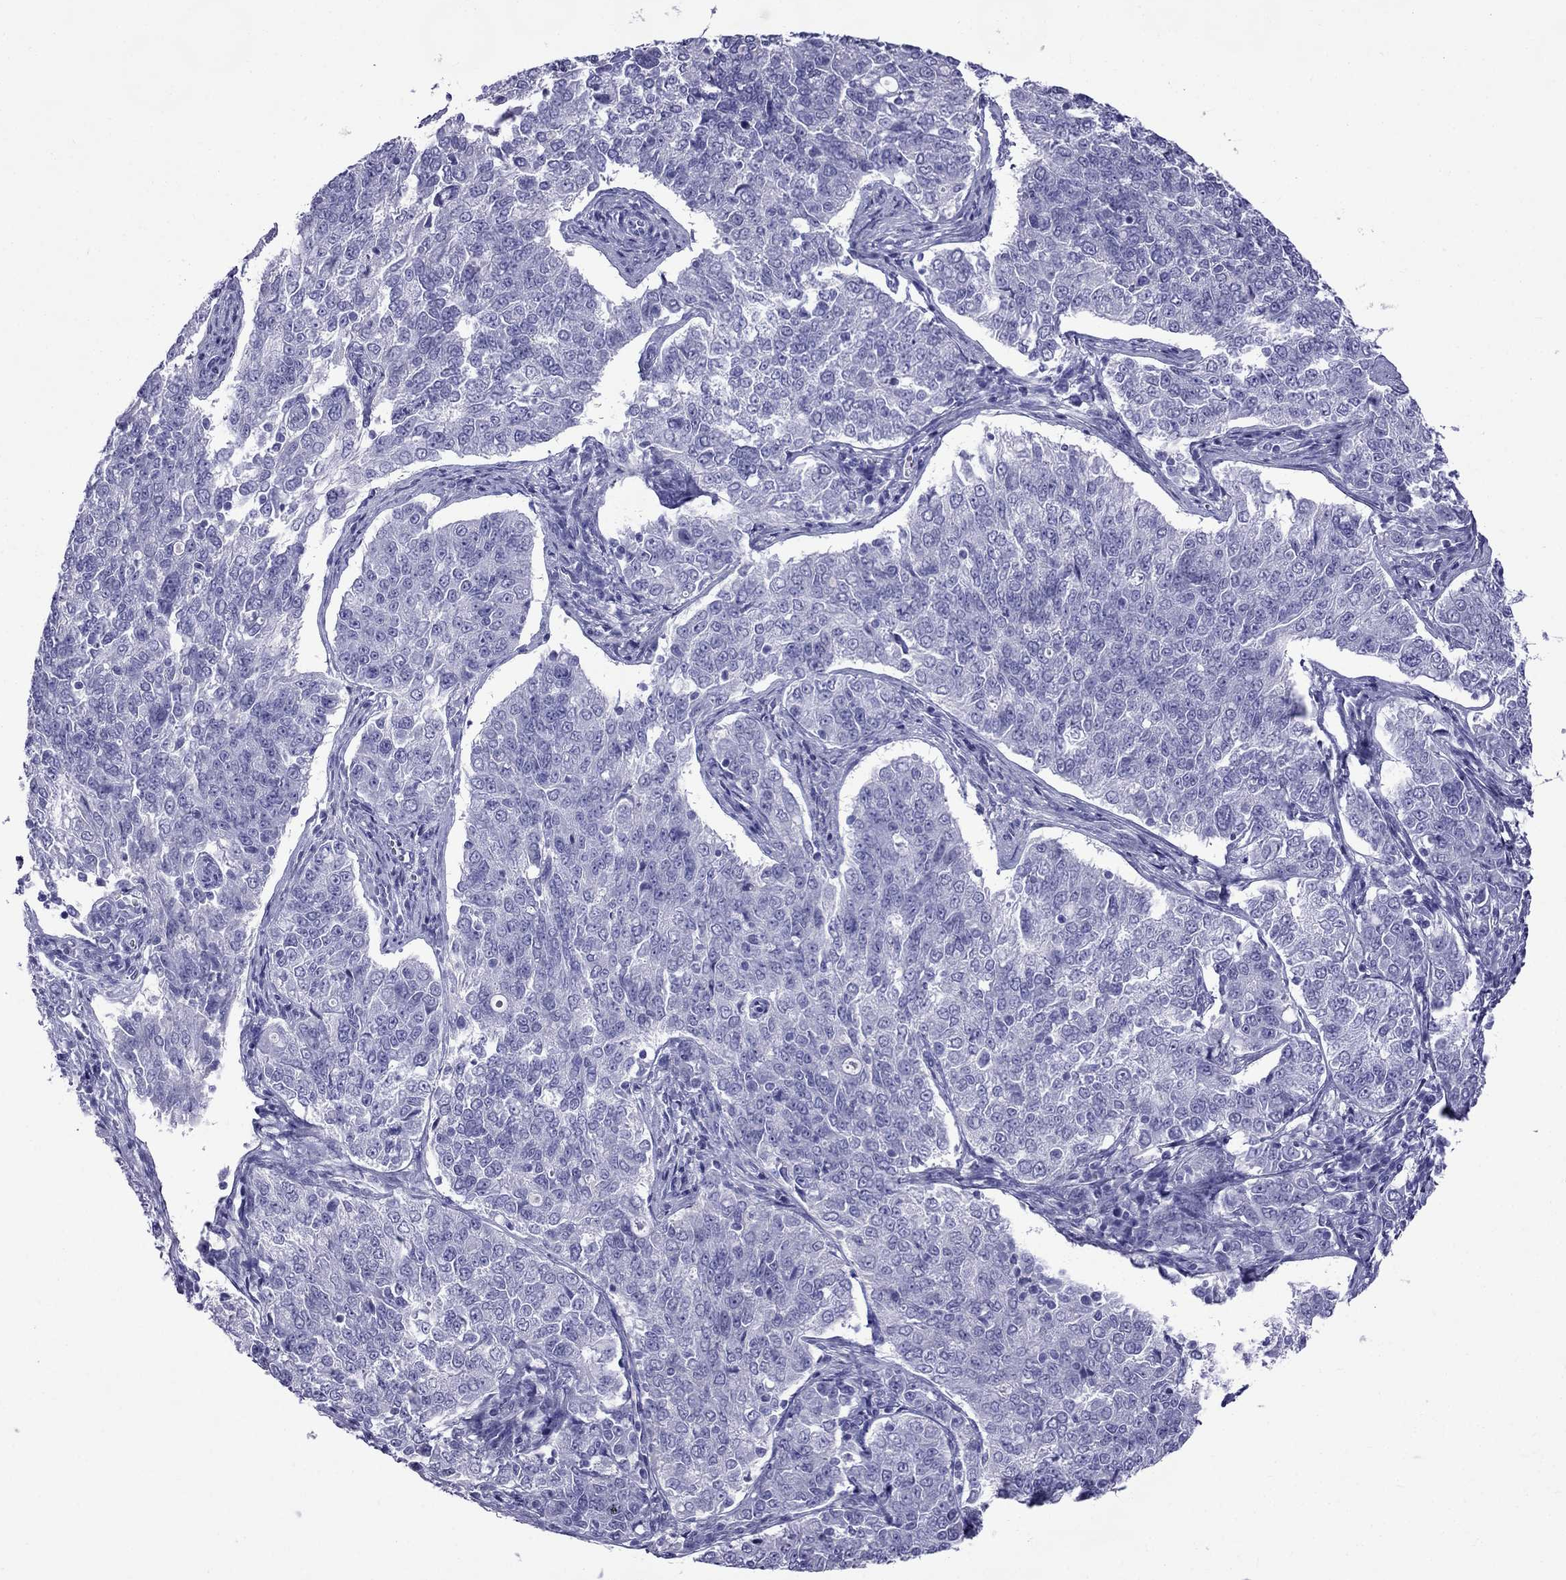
{"staining": {"intensity": "negative", "quantity": "none", "location": "none"}, "tissue": "endometrial cancer", "cell_type": "Tumor cells", "image_type": "cancer", "snomed": [{"axis": "morphology", "description": "Adenocarcinoma, NOS"}, {"axis": "topography", "description": "Endometrium"}], "caption": "Immunohistochemistry photomicrograph of endometrial cancer (adenocarcinoma) stained for a protein (brown), which demonstrates no expression in tumor cells.", "gene": "ARR3", "patient": {"sex": "female", "age": 43}}